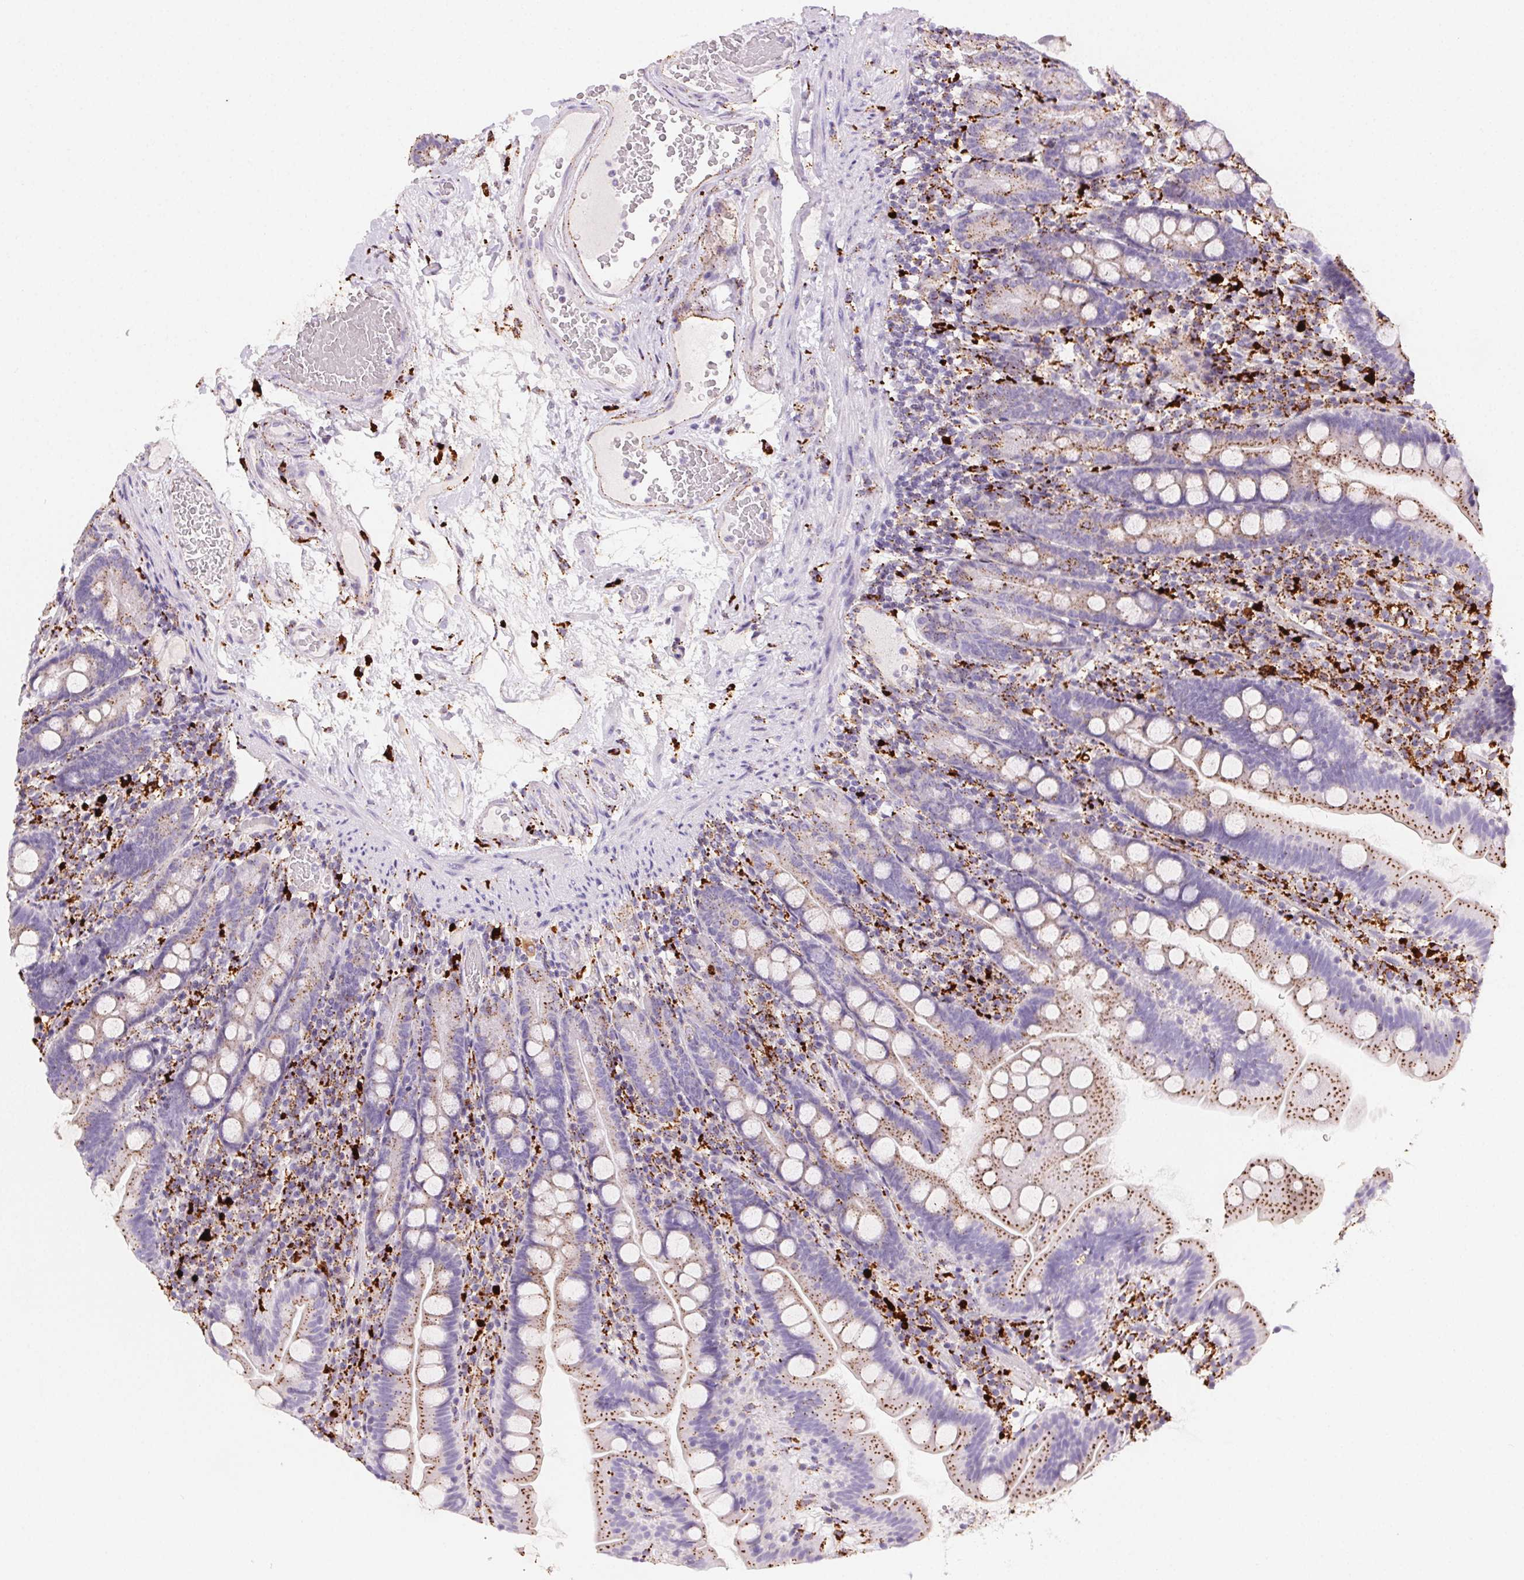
{"staining": {"intensity": "weak", "quantity": "25%-75%", "location": "cytoplasmic/membranous"}, "tissue": "duodenum", "cell_type": "Glandular cells", "image_type": "normal", "snomed": [{"axis": "morphology", "description": "Normal tissue, NOS"}, {"axis": "topography", "description": "Duodenum"}], "caption": "Weak cytoplasmic/membranous positivity is seen in about 25%-75% of glandular cells in normal duodenum. Using DAB (3,3'-diaminobenzidine) (brown) and hematoxylin (blue) stains, captured at high magnification using brightfield microscopy.", "gene": "SCPEP1", "patient": {"sex": "female", "age": 67}}